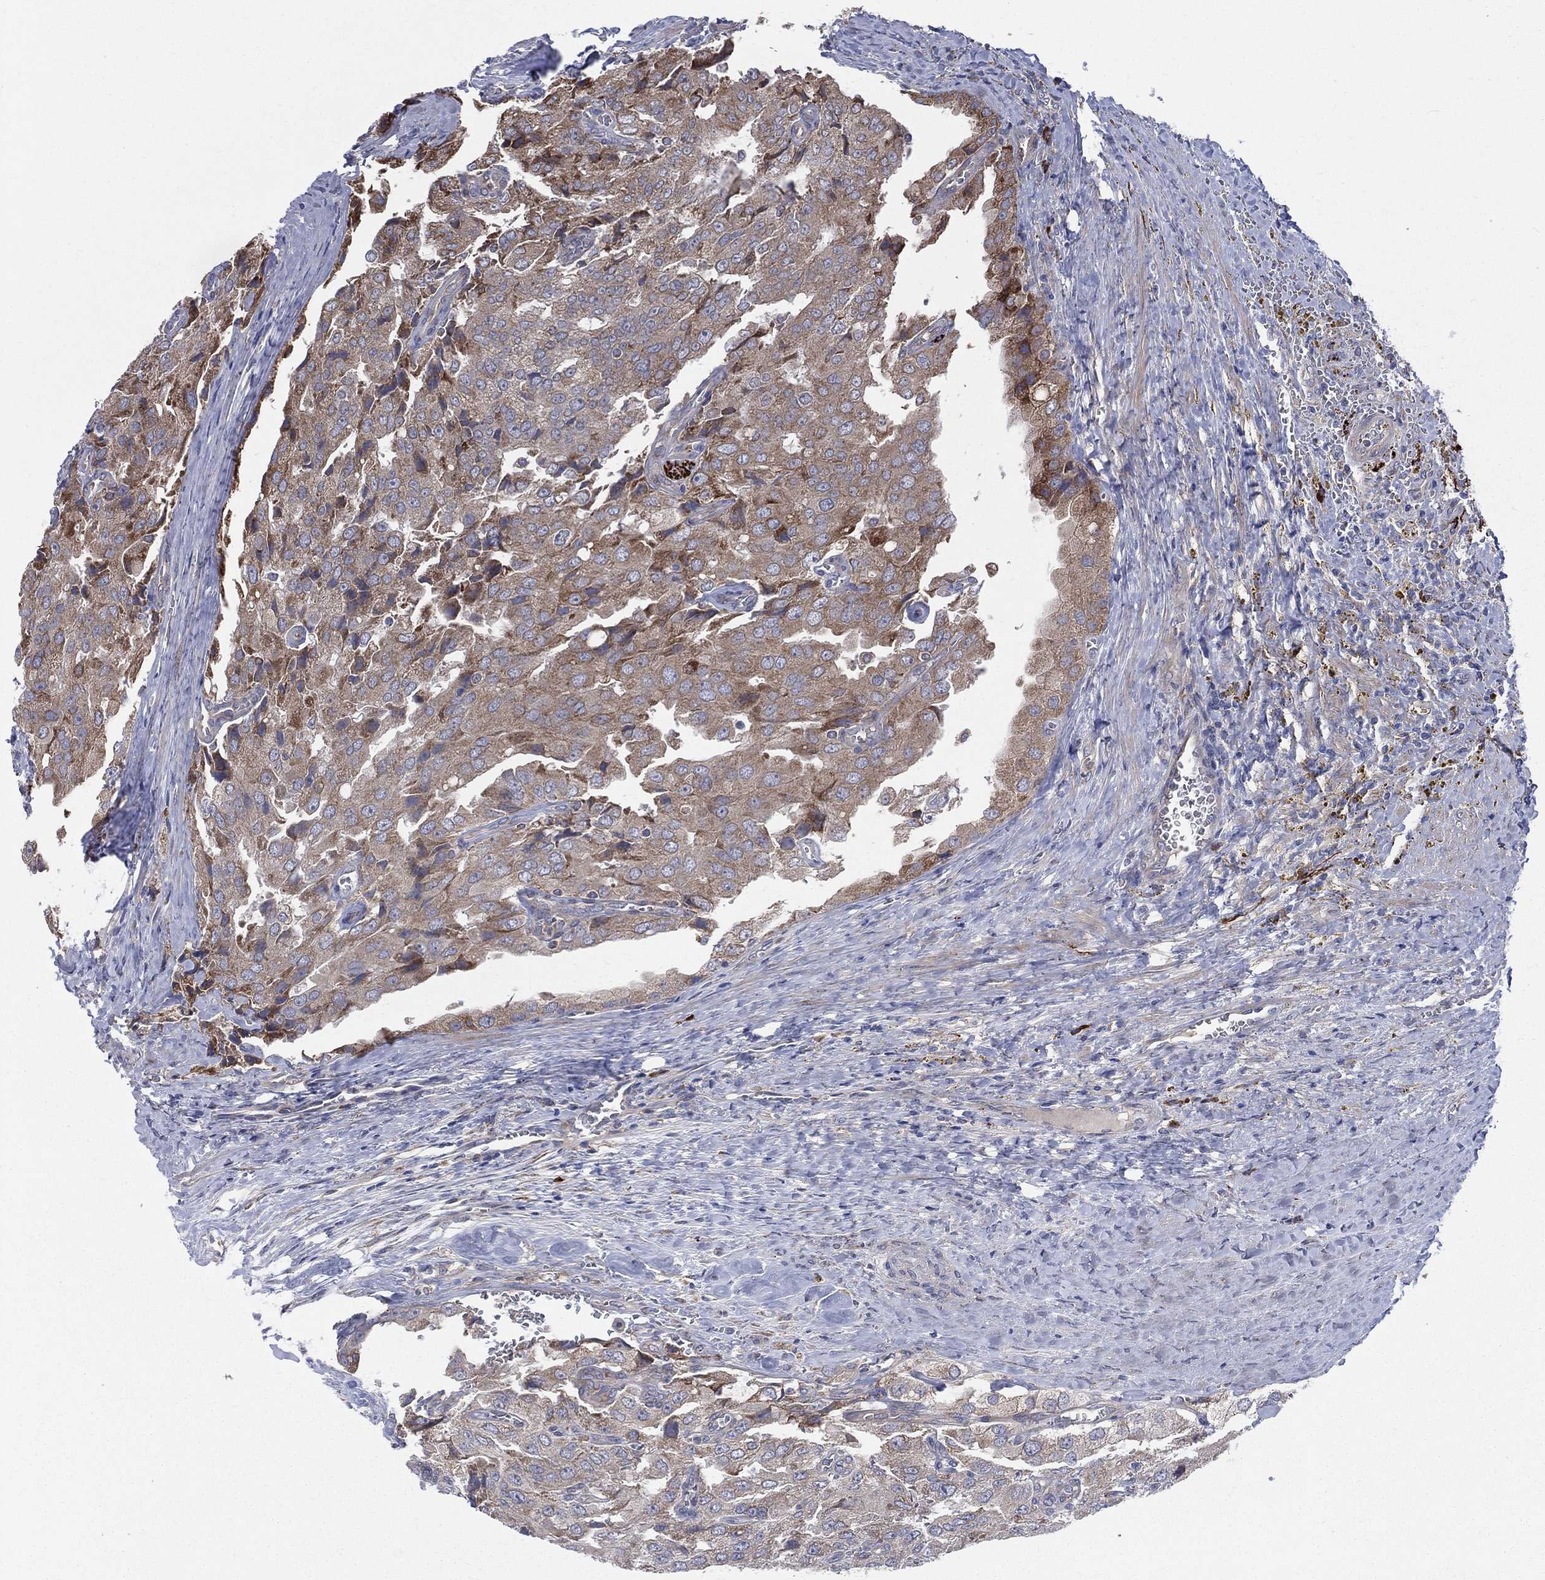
{"staining": {"intensity": "weak", "quantity": ">75%", "location": "cytoplasmic/membranous"}, "tissue": "prostate cancer", "cell_type": "Tumor cells", "image_type": "cancer", "snomed": [{"axis": "morphology", "description": "Adenocarcinoma, NOS"}, {"axis": "topography", "description": "Prostate and seminal vesicle, NOS"}, {"axis": "topography", "description": "Prostate"}], "caption": "Protein staining of prostate adenocarcinoma tissue displays weak cytoplasmic/membranous staining in approximately >75% of tumor cells. The staining is performed using DAB (3,3'-diaminobenzidine) brown chromogen to label protein expression. The nuclei are counter-stained blue using hematoxylin.", "gene": "CCDC159", "patient": {"sex": "male", "age": 67}}